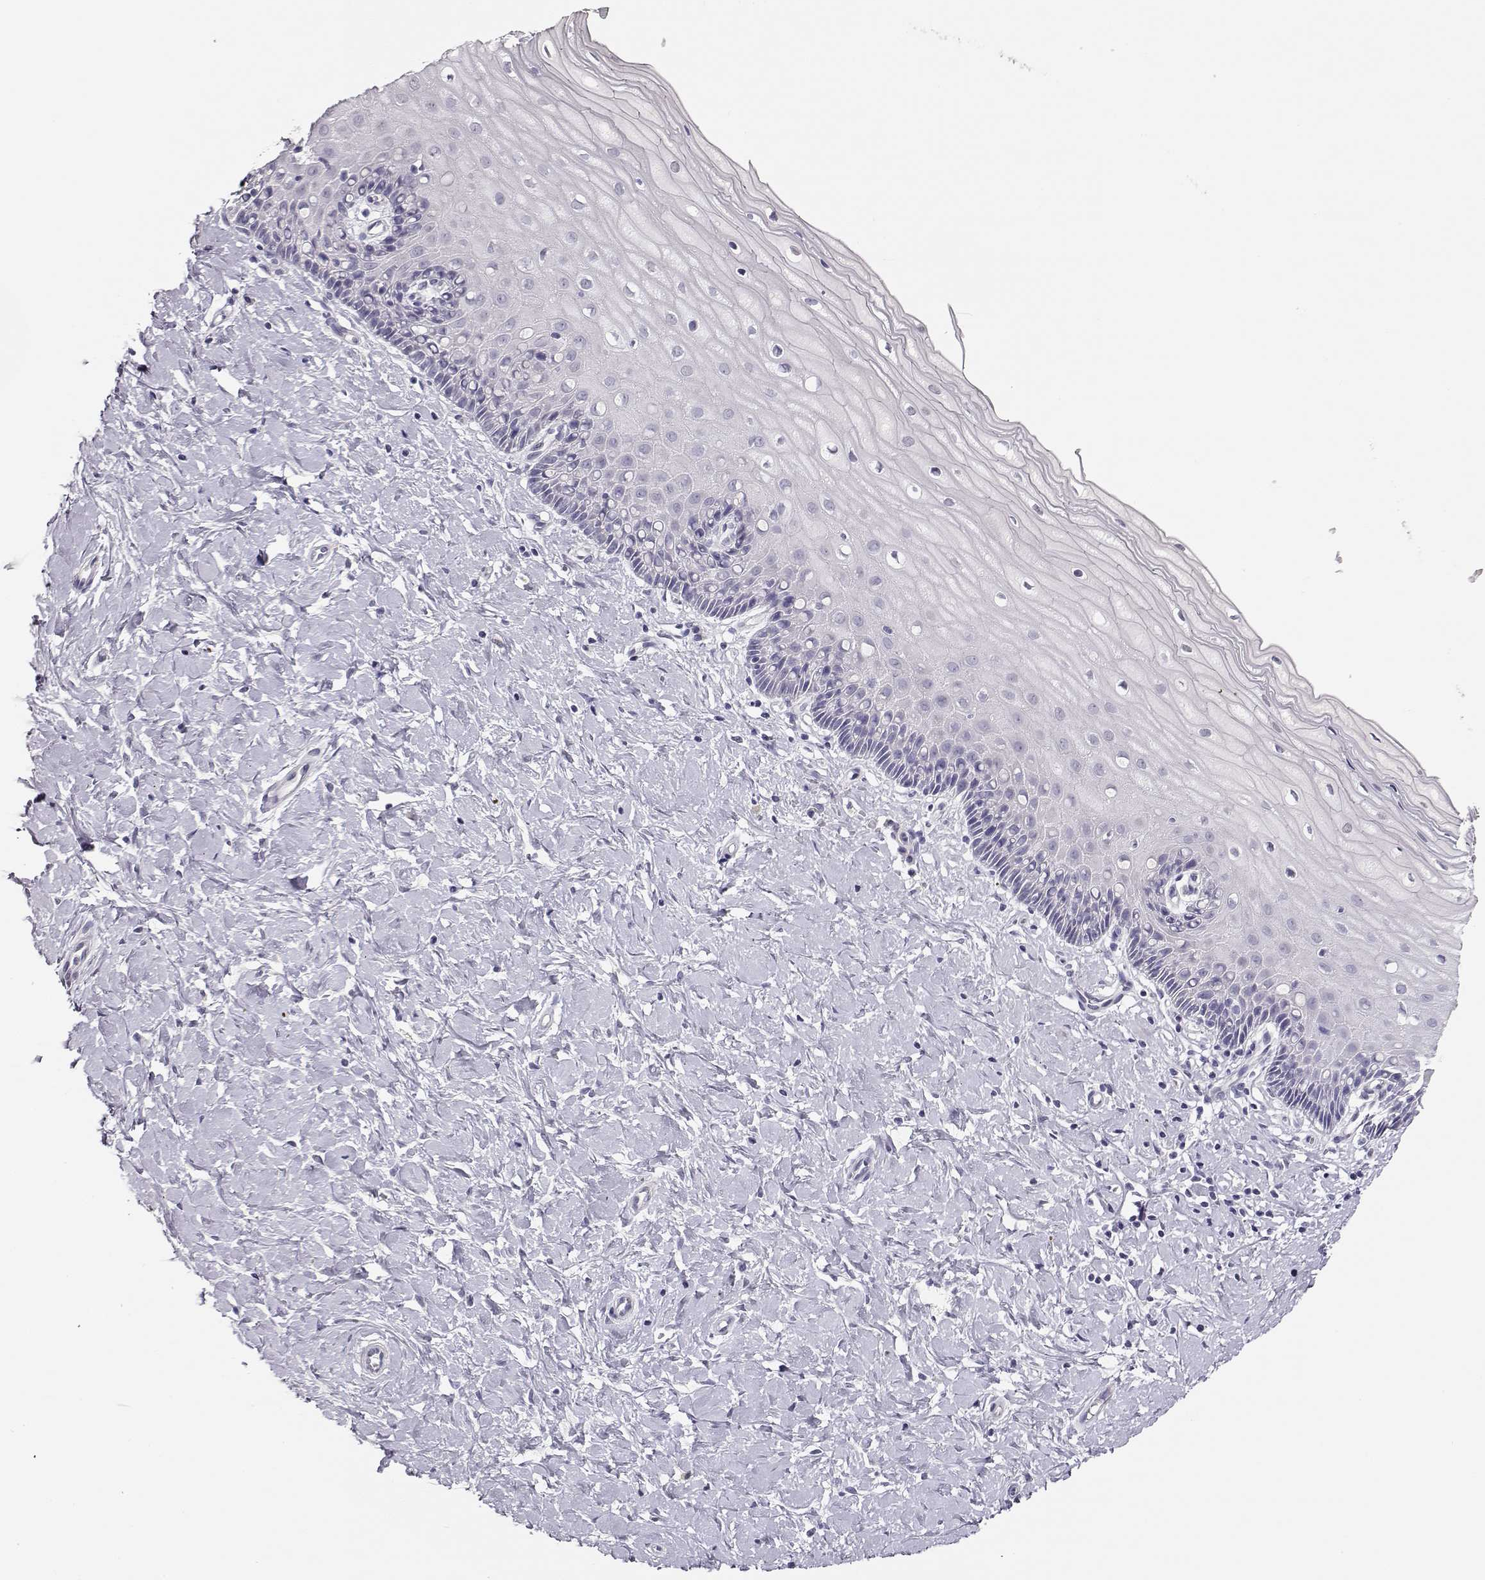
{"staining": {"intensity": "negative", "quantity": "none", "location": "none"}, "tissue": "cervix", "cell_type": "Squamous epithelial cells", "image_type": "normal", "snomed": [{"axis": "morphology", "description": "Normal tissue, NOS"}, {"axis": "topography", "description": "Cervix"}], "caption": "Micrograph shows no protein staining in squamous epithelial cells of unremarkable cervix. (Brightfield microscopy of DAB (3,3'-diaminobenzidine) immunohistochemistry at high magnification).", "gene": "MAGEC1", "patient": {"sex": "female", "age": 37}}